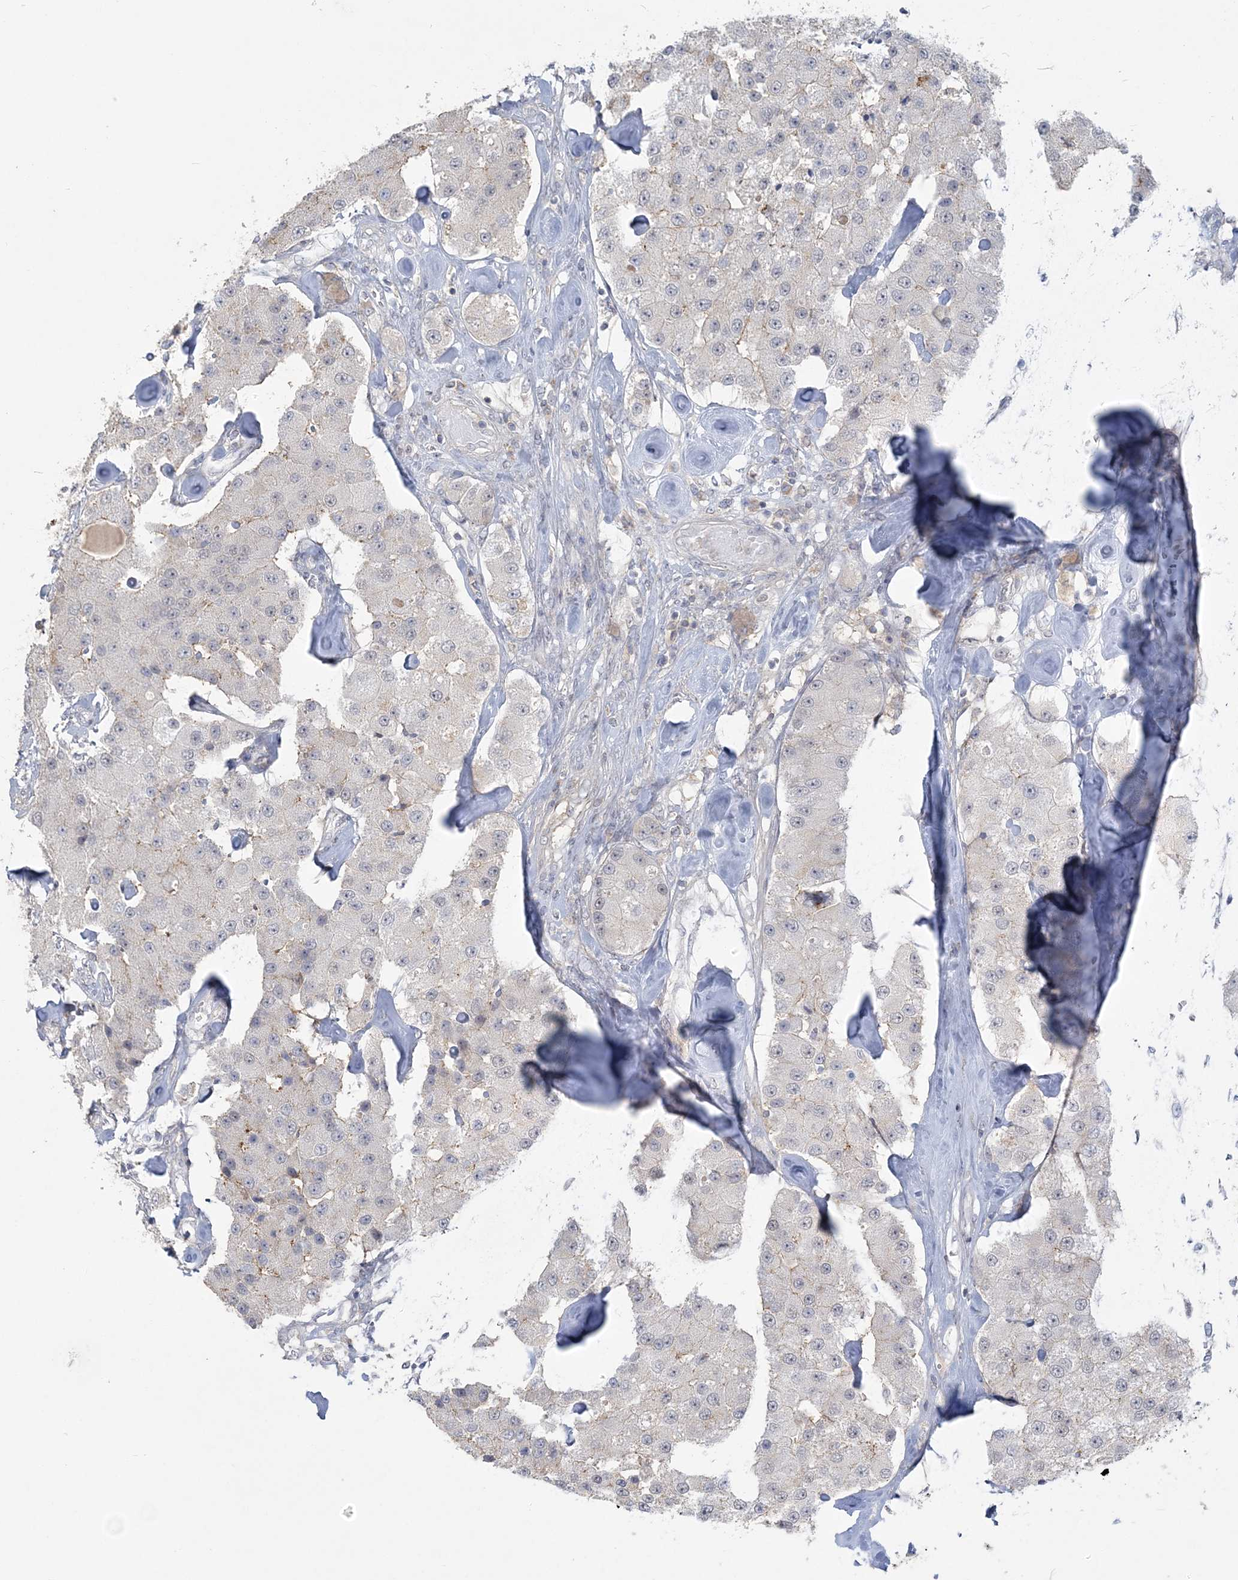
{"staining": {"intensity": "negative", "quantity": "none", "location": "none"}, "tissue": "carcinoid", "cell_type": "Tumor cells", "image_type": "cancer", "snomed": [{"axis": "morphology", "description": "Carcinoid, malignant, NOS"}, {"axis": "topography", "description": "Pancreas"}], "caption": "An IHC photomicrograph of malignant carcinoid is shown. There is no staining in tumor cells of malignant carcinoid.", "gene": "ANKS1A", "patient": {"sex": "male", "age": 41}}